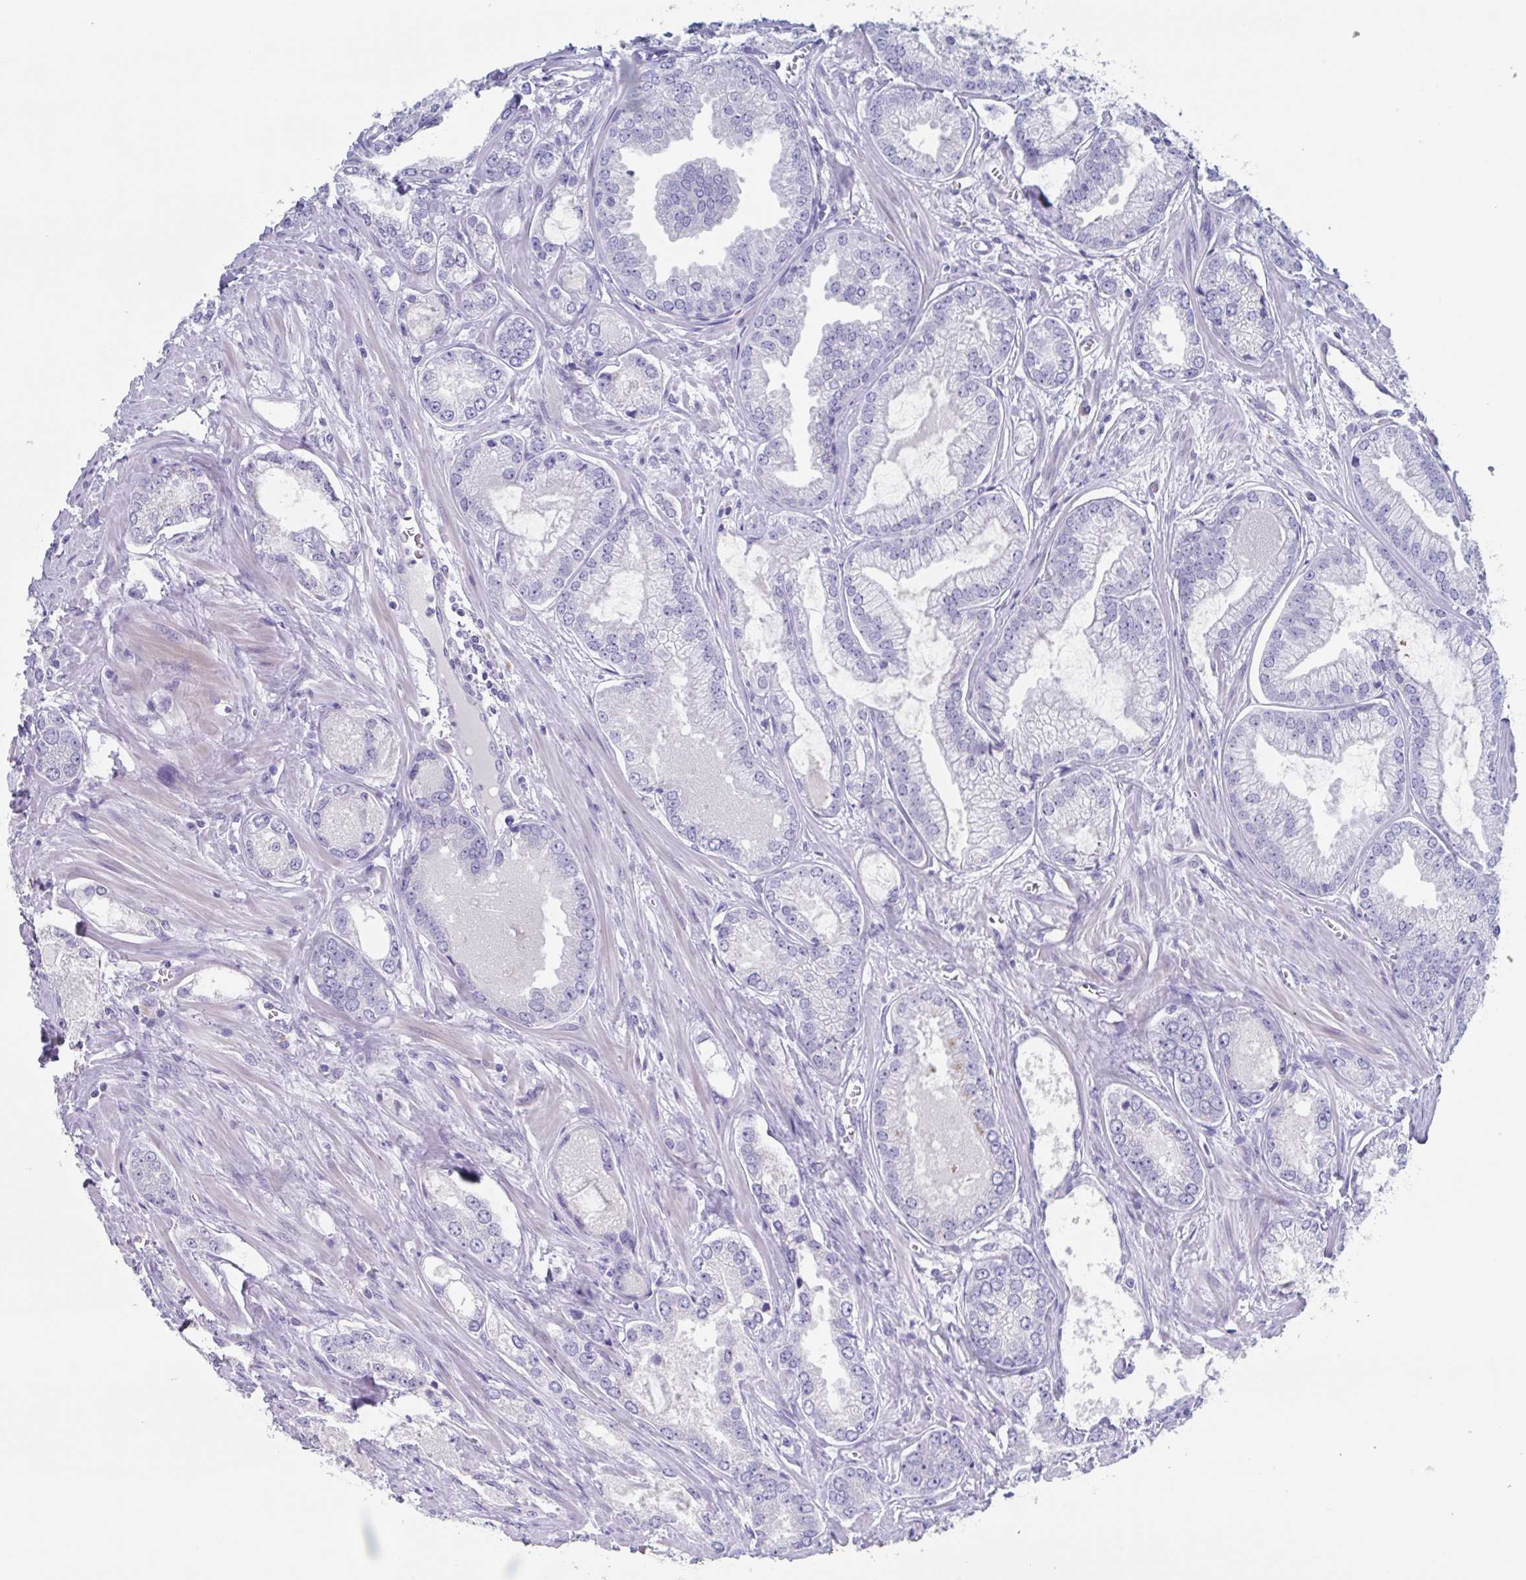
{"staining": {"intensity": "negative", "quantity": "none", "location": "none"}, "tissue": "prostate cancer", "cell_type": "Tumor cells", "image_type": "cancer", "snomed": [{"axis": "morphology", "description": "Adenocarcinoma, Medium grade"}, {"axis": "topography", "description": "Prostate"}], "caption": "High power microscopy micrograph of an immunohistochemistry micrograph of prostate cancer, revealing no significant staining in tumor cells.", "gene": "NOXRED1", "patient": {"sex": "male", "age": 57}}